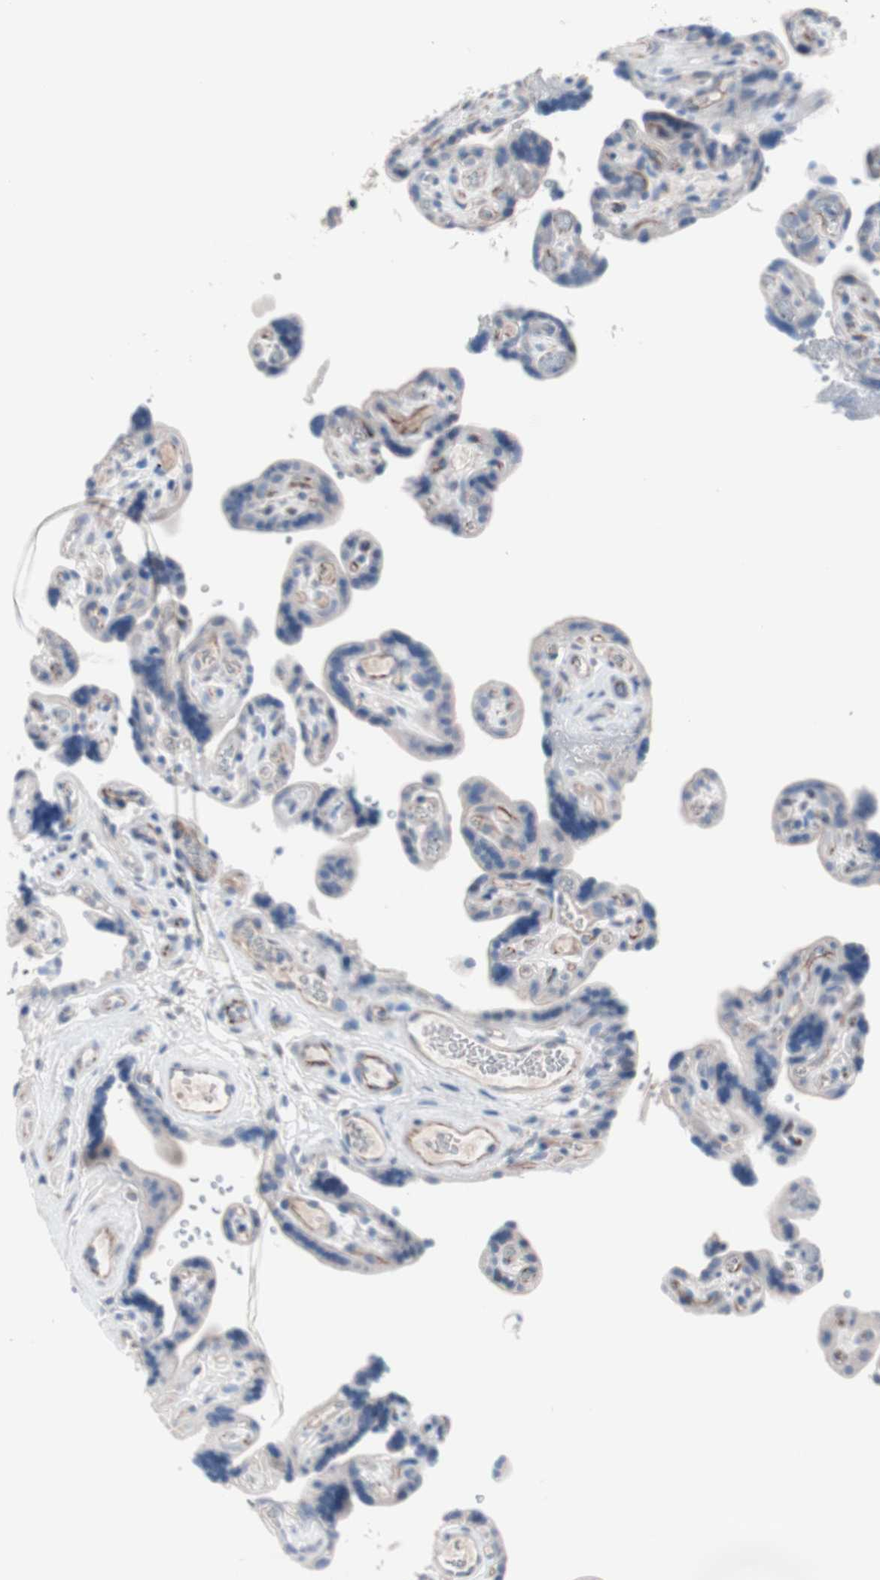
{"staining": {"intensity": "negative", "quantity": "none", "location": "none"}, "tissue": "placenta", "cell_type": "Decidual cells", "image_type": "normal", "snomed": [{"axis": "morphology", "description": "Normal tissue, NOS"}, {"axis": "topography", "description": "Placenta"}], "caption": "A high-resolution image shows immunohistochemistry (IHC) staining of normal placenta, which reveals no significant positivity in decidual cells.", "gene": "ULBP1", "patient": {"sex": "female", "age": 30}}